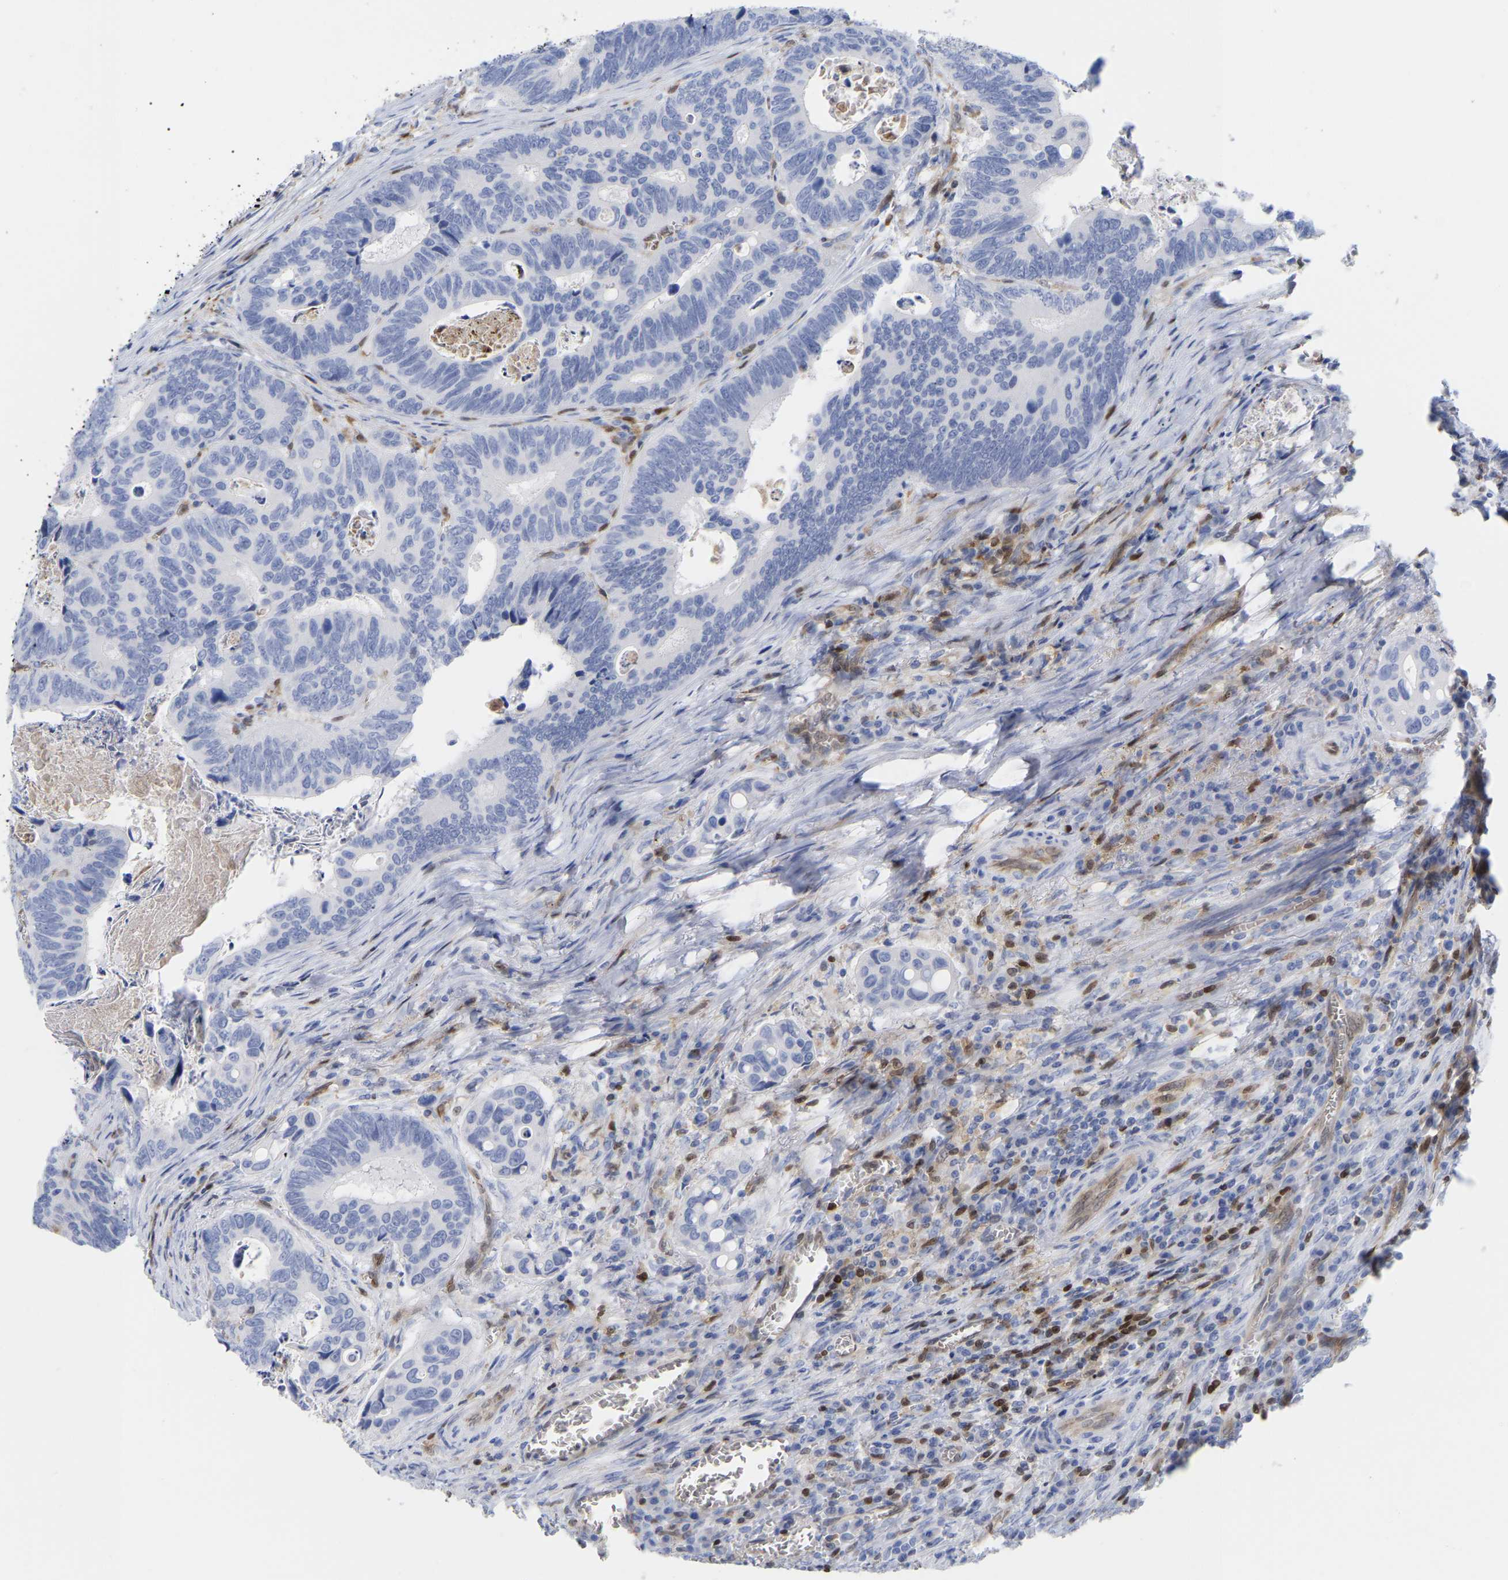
{"staining": {"intensity": "negative", "quantity": "none", "location": "none"}, "tissue": "colorectal cancer", "cell_type": "Tumor cells", "image_type": "cancer", "snomed": [{"axis": "morphology", "description": "Inflammation, NOS"}, {"axis": "morphology", "description": "Adenocarcinoma, NOS"}, {"axis": "topography", "description": "Colon"}], "caption": "This is an immunohistochemistry image of human colorectal cancer (adenocarcinoma). There is no staining in tumor cells.", "gene": "GIMAP4", "patient": {"sex": "male", "age": 72}}